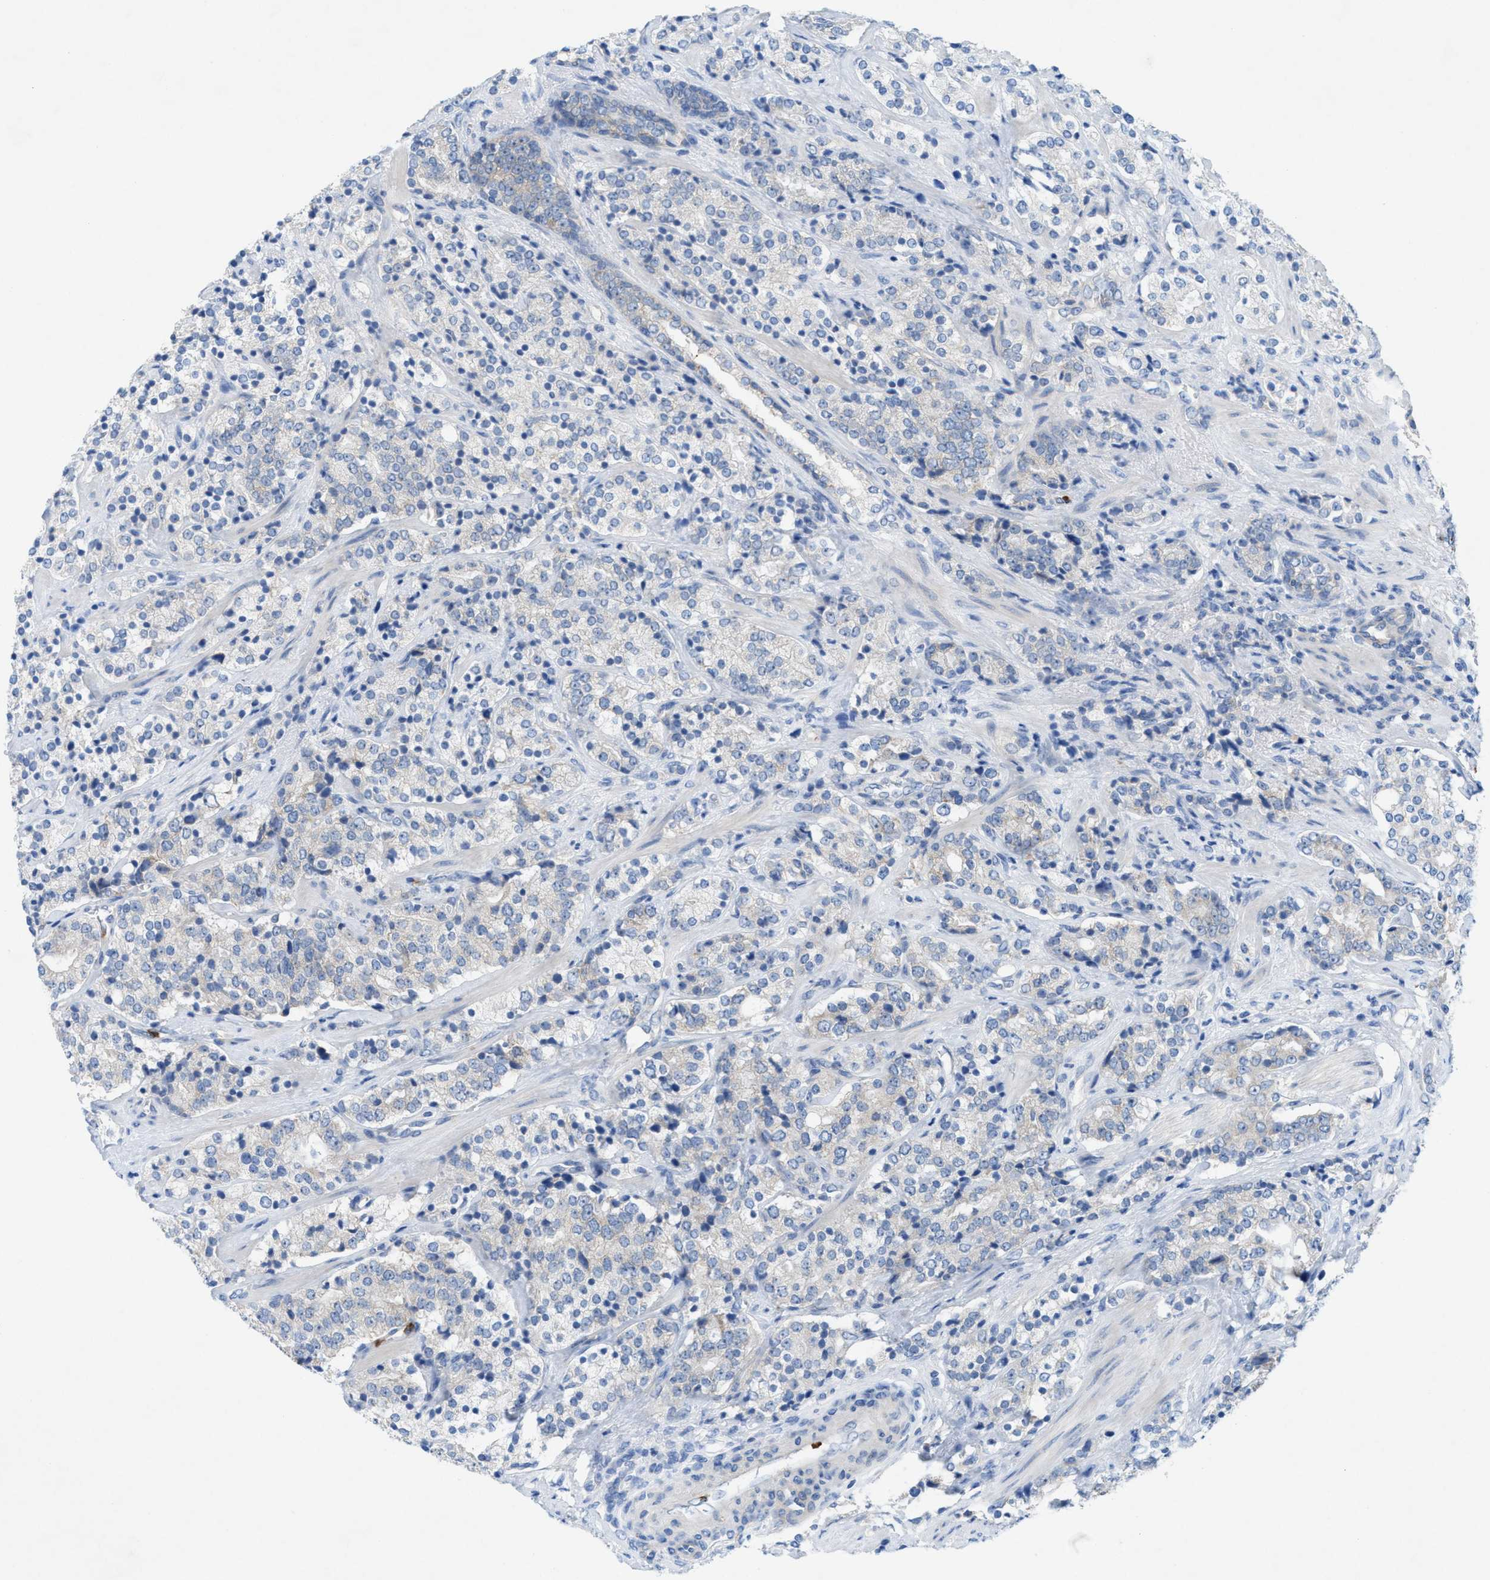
{"staining": {"intensity": "negative", "quantity": "none", "location": "none"}, "tissue": "prostate cancer", "cell_type": "Tumor cells", "image_type": "cancer", "snomed": [{"axis": "morphology", "description": "Adenocarcinoma, High grade"}, {"axis": "topography", "description": "Prostate"}], "caption": "This is a photomicrograph of immunohistochemistry (IHC) staining of prostate cancer, which shows no staining in tumor cells.", "gene": "CMTM1", "patient": {"sex": "male", "age": 71}}